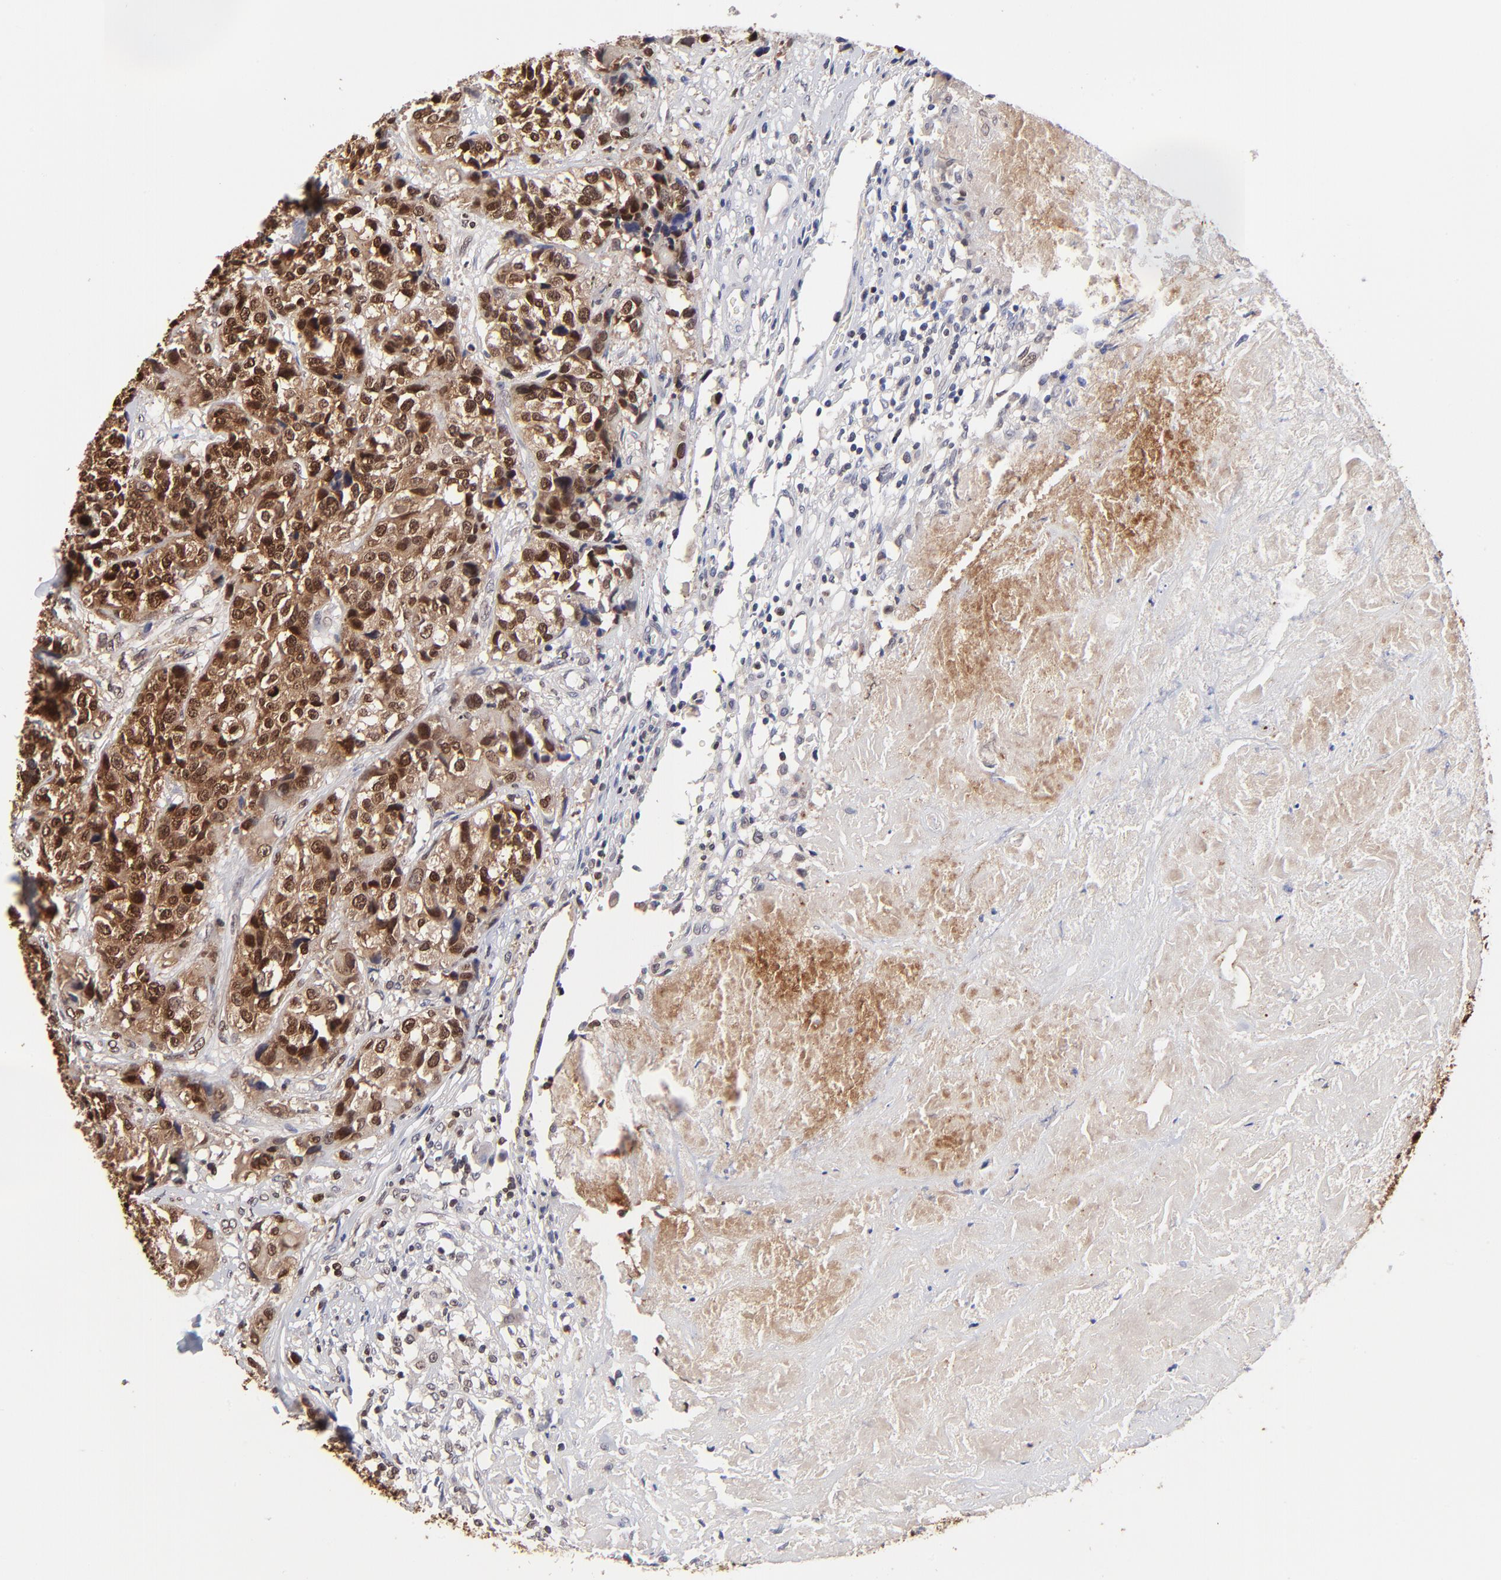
{"staining": {"intensity": "strong", "quantity": ">75%", "location": "cytoplasmic/membranous,nuclear"}, "tissue": "urothelial cancer", "cell_type": "Tumor cells", "image_type": "cancer", "snomed": [{"axis": "morphology", "description": "Urothelial carcinoma, High grade"}, {"axis": "topography", "description": "Urinary bladder"}], "caption": "An immunohistochemistry (IHC) histopathology image of neoplastic tissue is shown. Protein staining in brown highlights strong cytoplasmic/membranous and nuclear positivity in urothelial cancer within tumor cells. The protein is stained brown, and the nuclei are stained in blue (DAB (3,3'-diaminobenzidine) IHC with brightfield microscopy, high magnification).", "gene": "DCTPP1", "patient": {"sex": "female", "age": 81}}